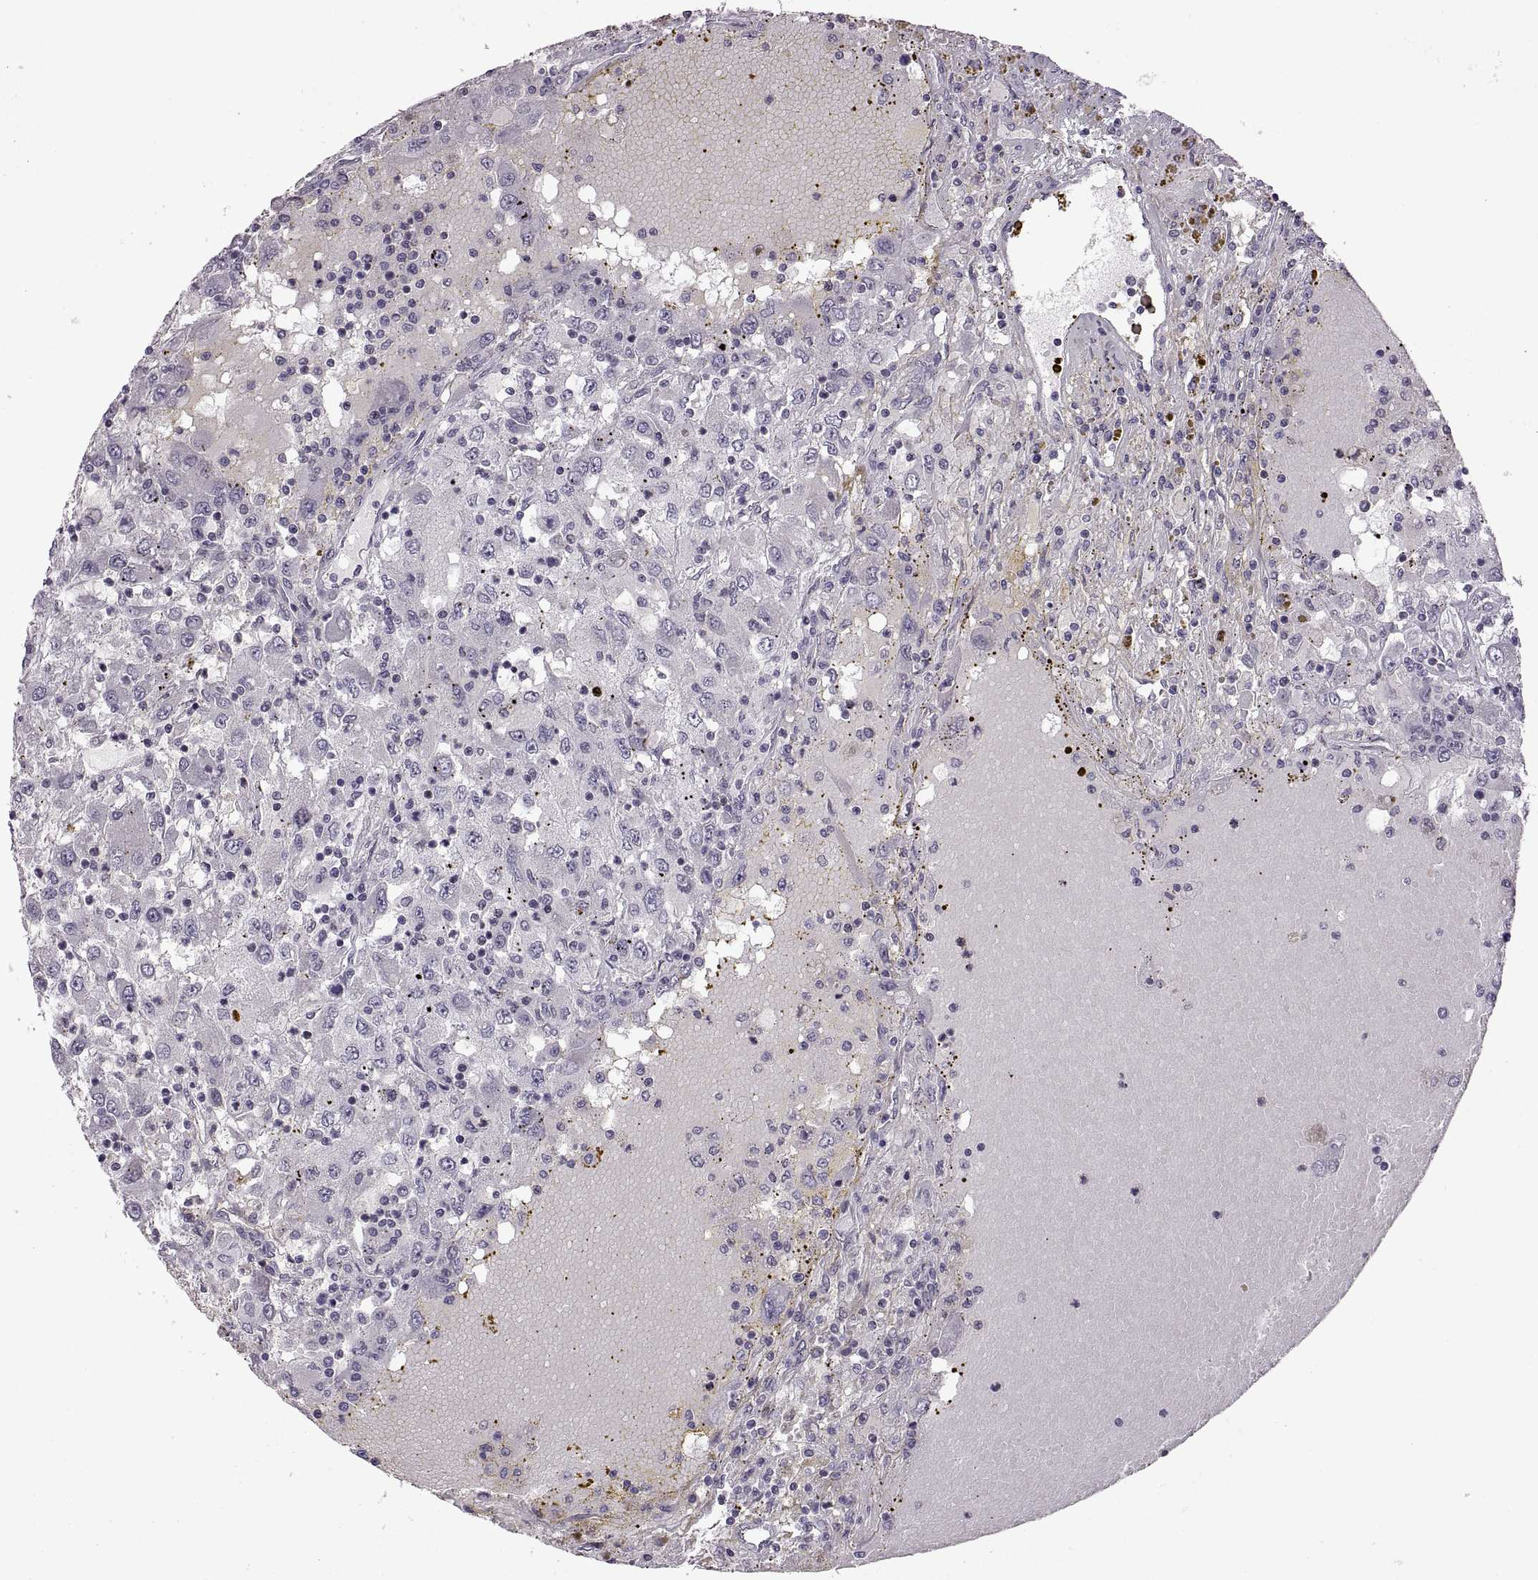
{"staining": {"intensity": "negative", "quantity": "none", "location": "none"}, "tissue": "renal cancer", "cell_type": "Tumor cells", "image_type": "cancer", "snomed": [{"axis": "morphology", "description": "Adenocarcinoma, NOS"}, {"axis": "topography", "description": "Kidney"}], "caption": "IHC photomicrograph of neoplastic tissue: renal cancer stained with DAB shows no significant protein expression in tumor cells.", "gene": "NEK2", "patient": {"sex": "female", "age": 67}}